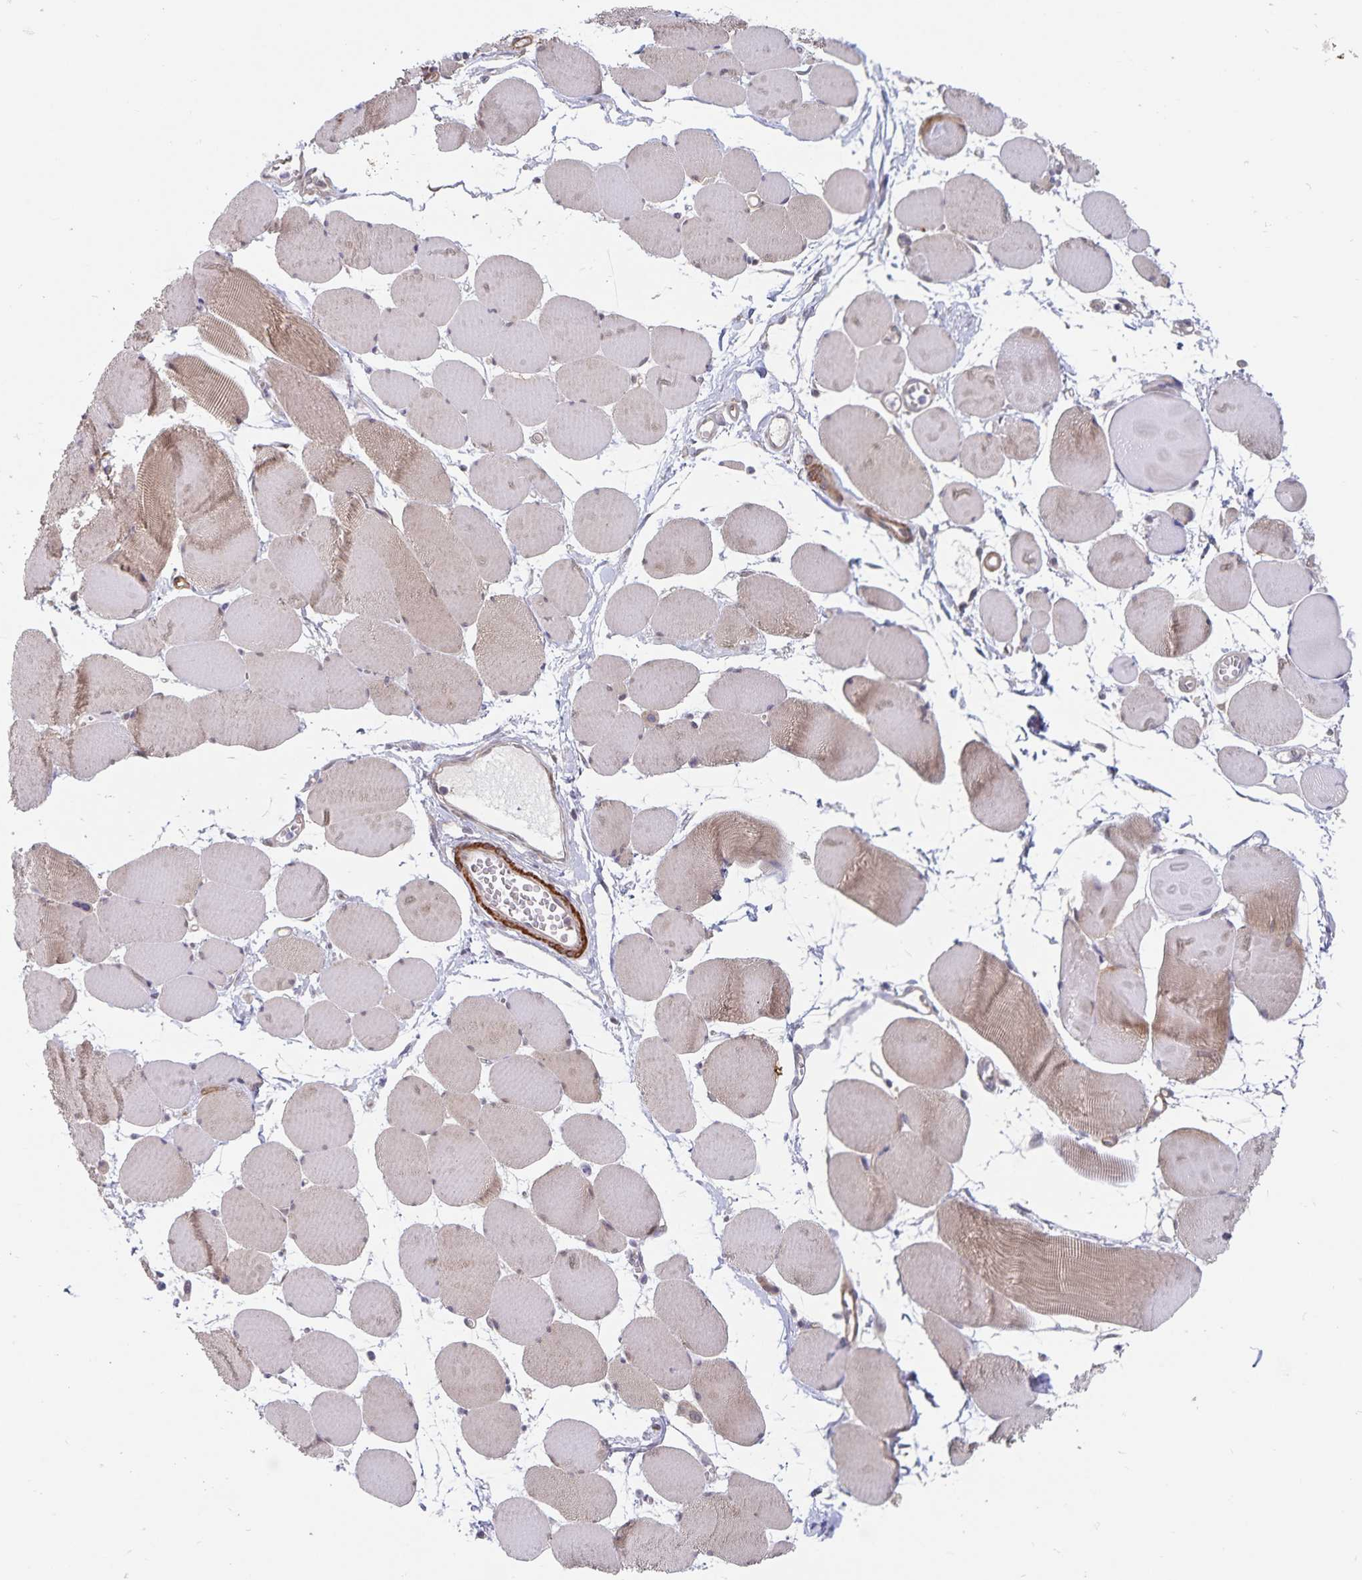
{"staining": {"intensity": "weak", "quantity": "<25%", "location": "cytoplasmic/membranous"}, "tissue": "skeletal muscle", "cell_type": "Myocytes", "image_type": "normal", "snomed": [{"axis": "morphology", "description": "Normal tissue, NOS"}, {"axis": "topography", "description": "Skeletal muscle"}], "caption": "The immunohistochemistry image has no significant positivity in myocytes of skeletal muscle.", "gene": "BAG6", "patient": {"sex": "female", "age": 75}}